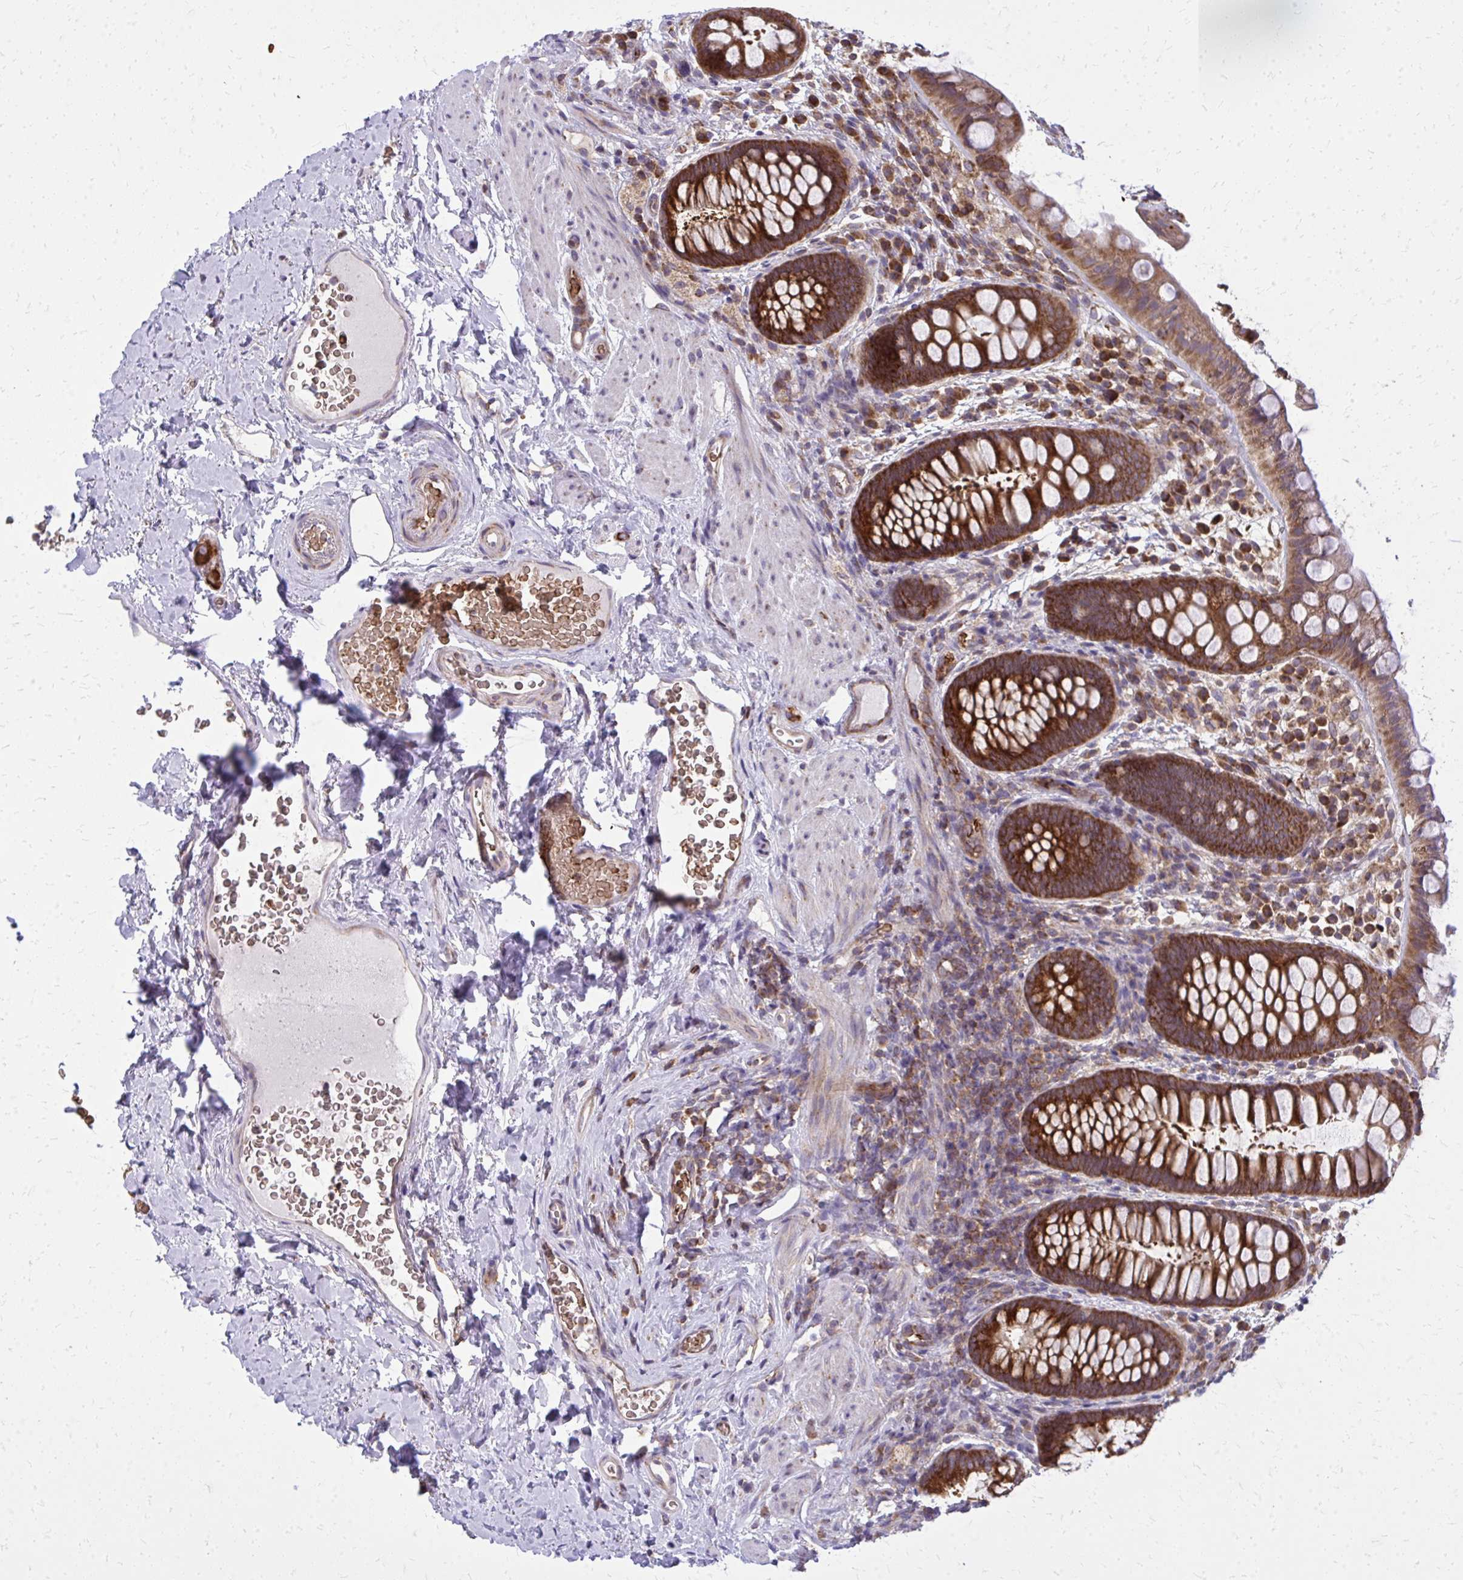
{"staining": {"intensity": "strong", "quantity": ">75%", "location": "cytoplasmic/membranous"}, "tissue": "rectum", "cell_type": "Glandular cells", "image_type": "normal", "snomed": [{"axis": "morphology", "description": "Normal tissue, NOS"}, {"axis": "topography", "description": "Rectum"}], "caption": "Protein staining of benign rectum shows strong cytoplasmic/membranous positivity in approximately >75% of glandular cells. (brown staining indicates protein expression, while blue staining denotes nuclei).", "gene": "PDK4", "patient": {"sex": "female", "age": 69}}